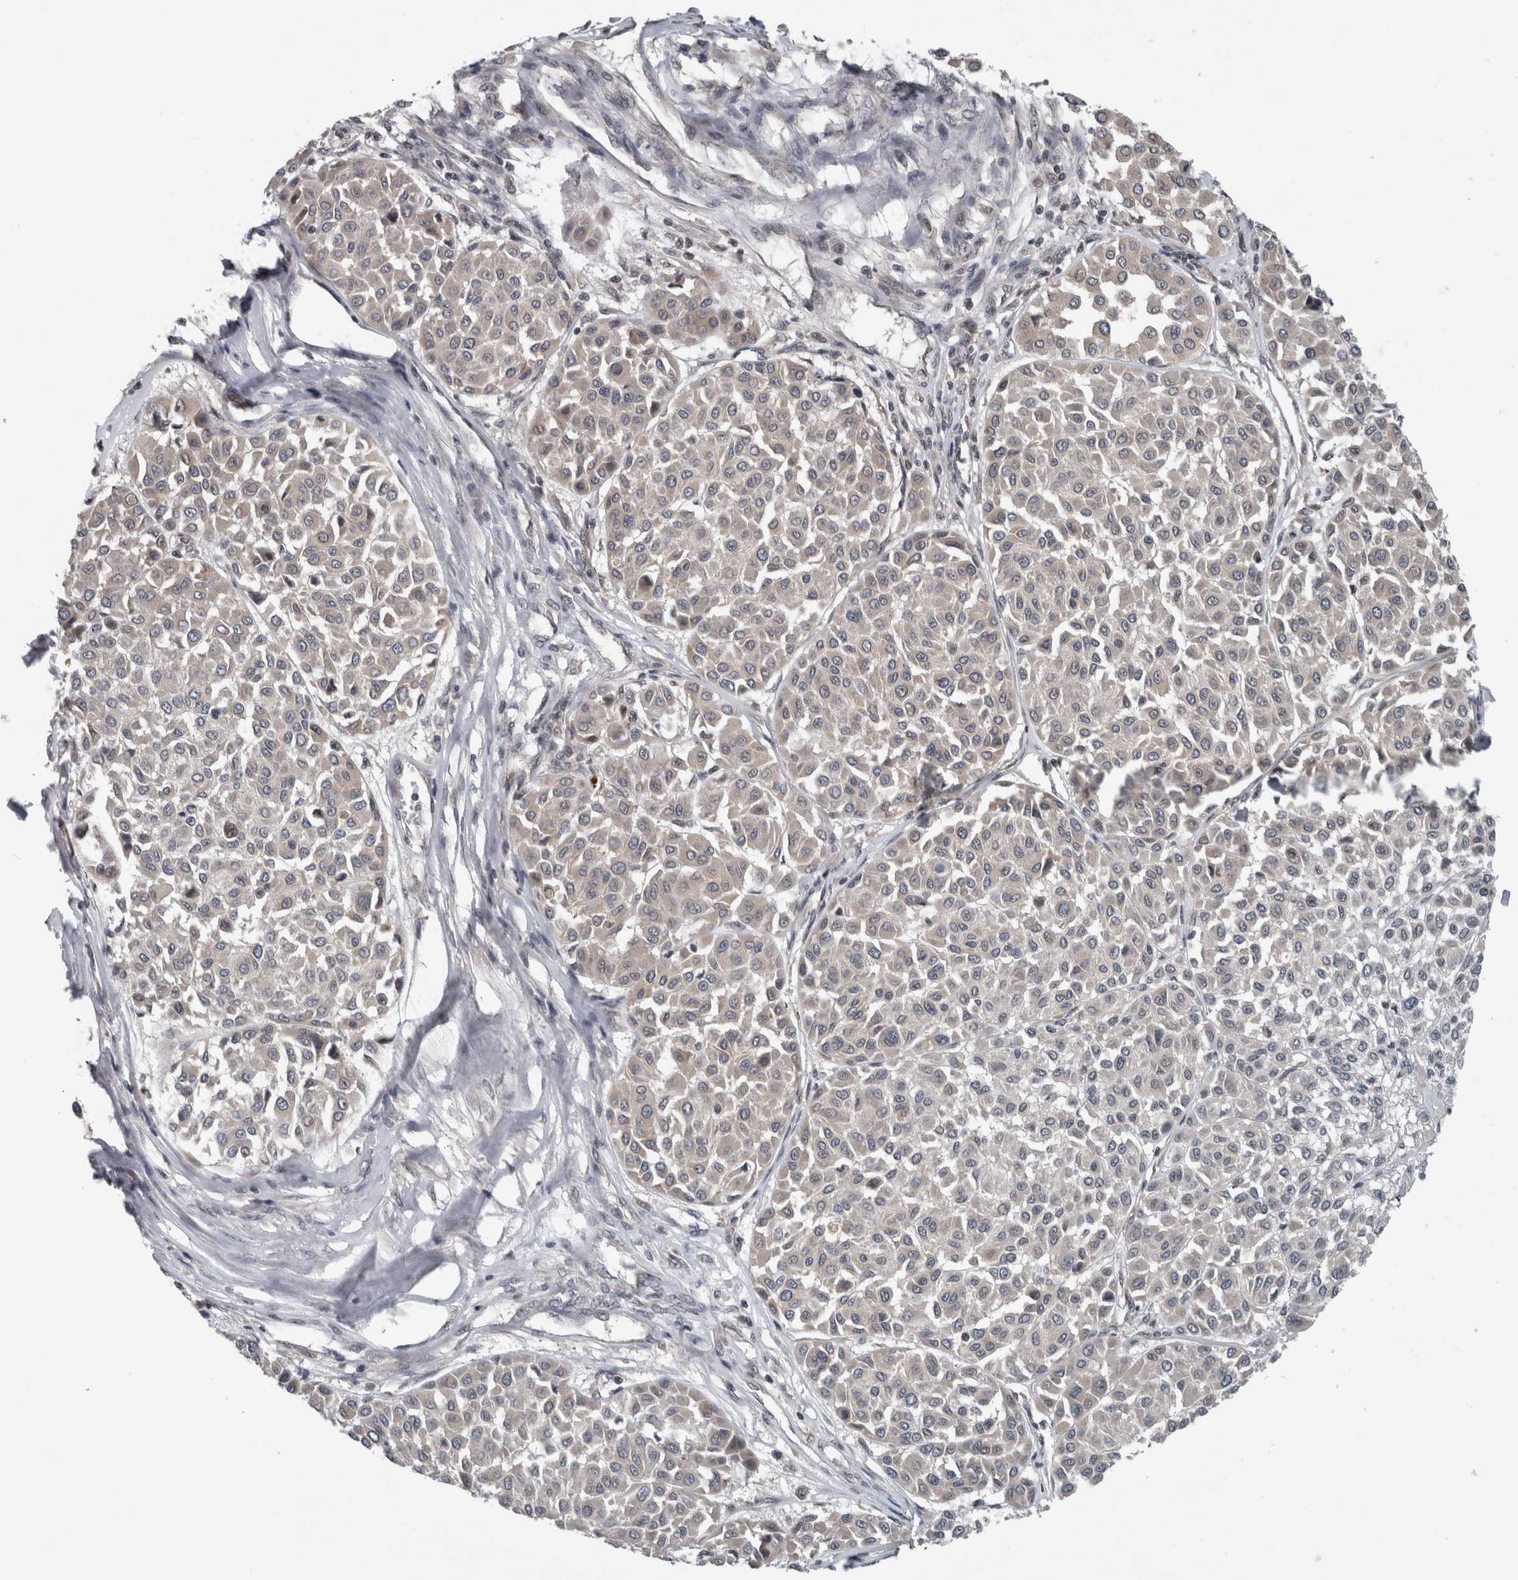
{"staining": {"intensity": "negative", "quantity": "none", "location": "none"}, "tissue": "melanoma", "cell_type": "Tumor cells", "image_type": "cancer", "snomed": [{"axis": "morphology", "description": "Malignant melanoma, Metastatic site"}, {"axis": "topography", "description": "Soft tissue"}], "caption": "IHC of malignant melanoma (metastatic site) displays no staining in tumor cells.", "gene": "ENY2", "patient": {"sex": "male", "age": 41}}